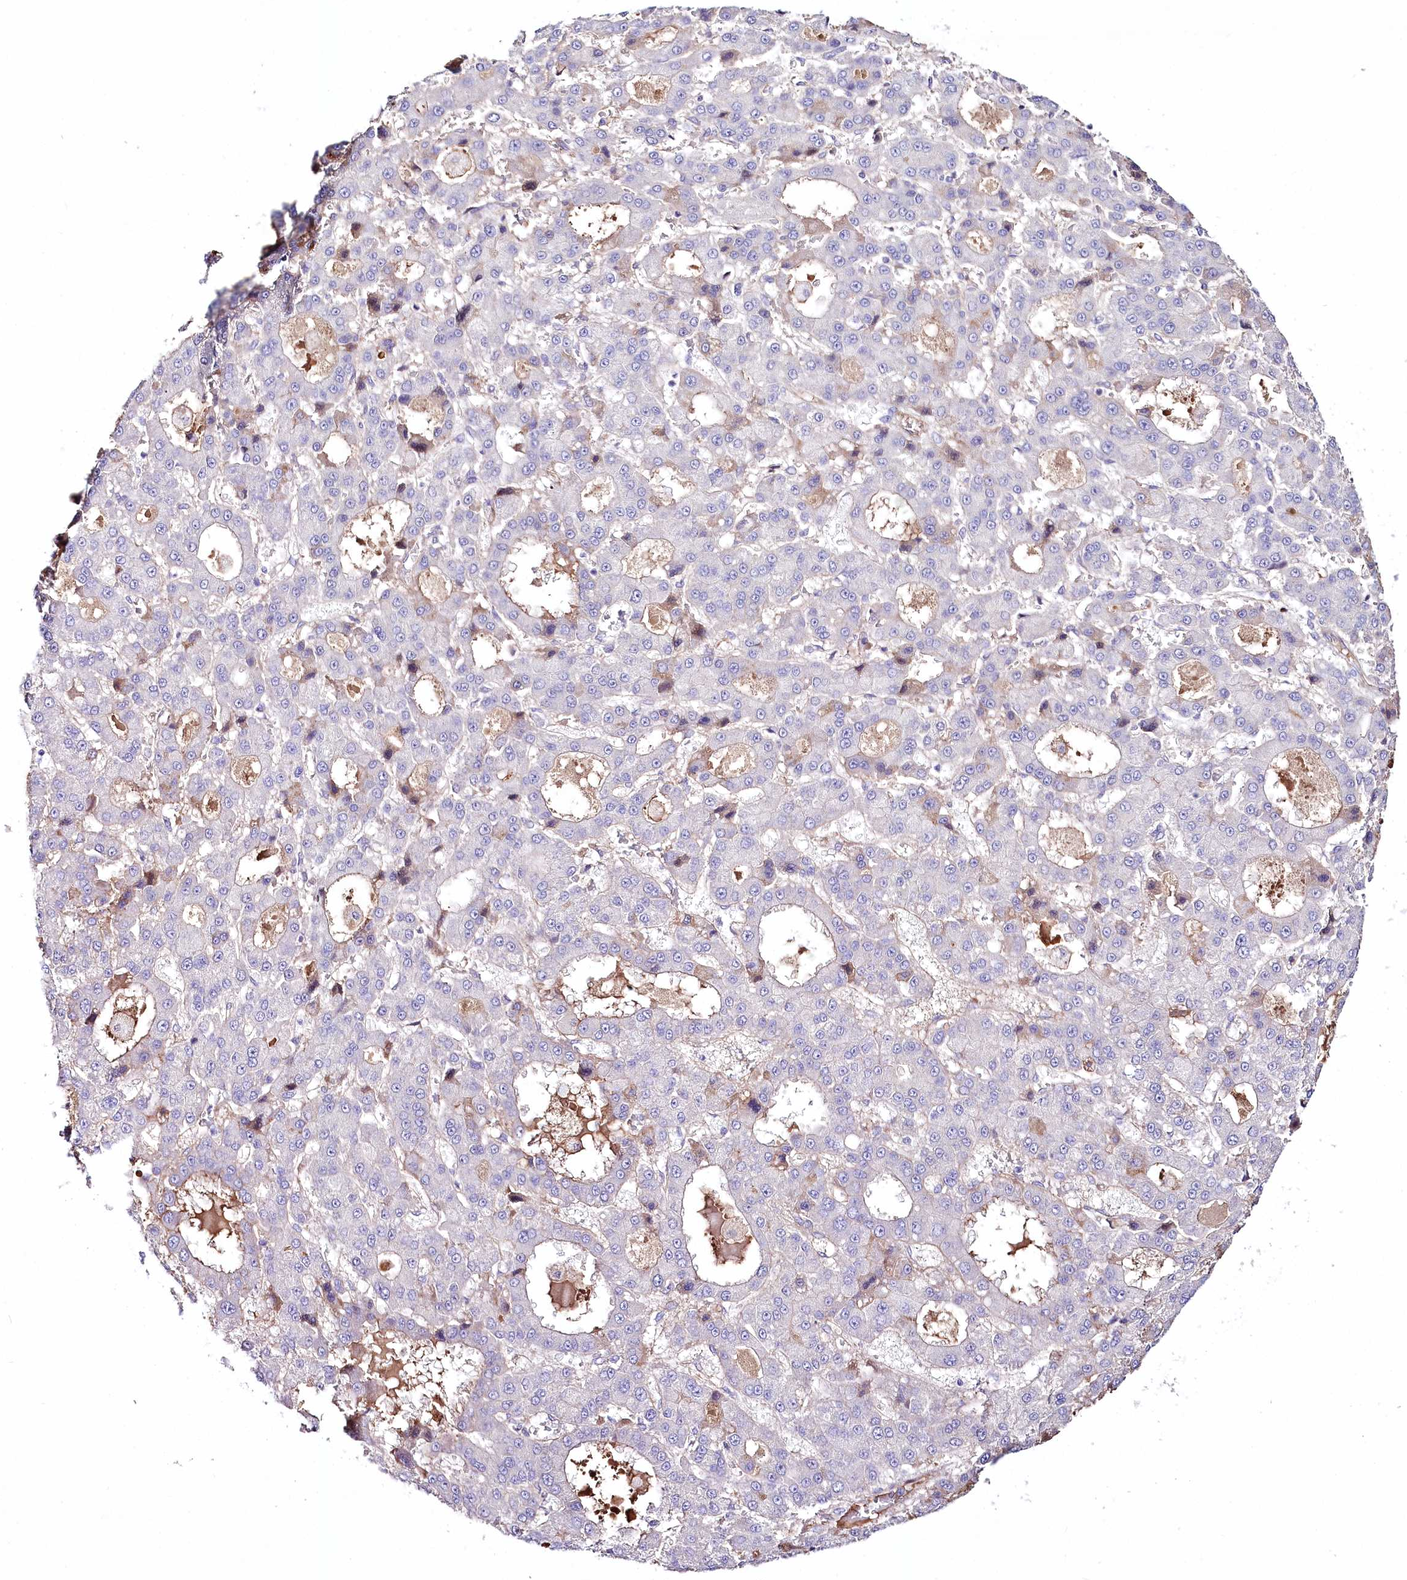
{"staining": {"intensity": "weak", "quantity": "<25%", "location": "cytoplasmic/membranous"}, "tissue": "liver cancer", "cell_type": "Tumor cells", "image_type": "cancer", "snomed": [{"axis": "morphology", "description": "Carcinoma, Hepatocellular, NOS"}, {"axis": "topography", "description": "Liver"}], "caption": "The image displays no staining of tumor cells in liver cancer. (Stains: DAB immunohistochemistry with hematoxylin counter stain, Microscopy: brightfield microscopy at high magnification).", "gene": "CEP164", "patient": {"sex": "male", "age": 70}}